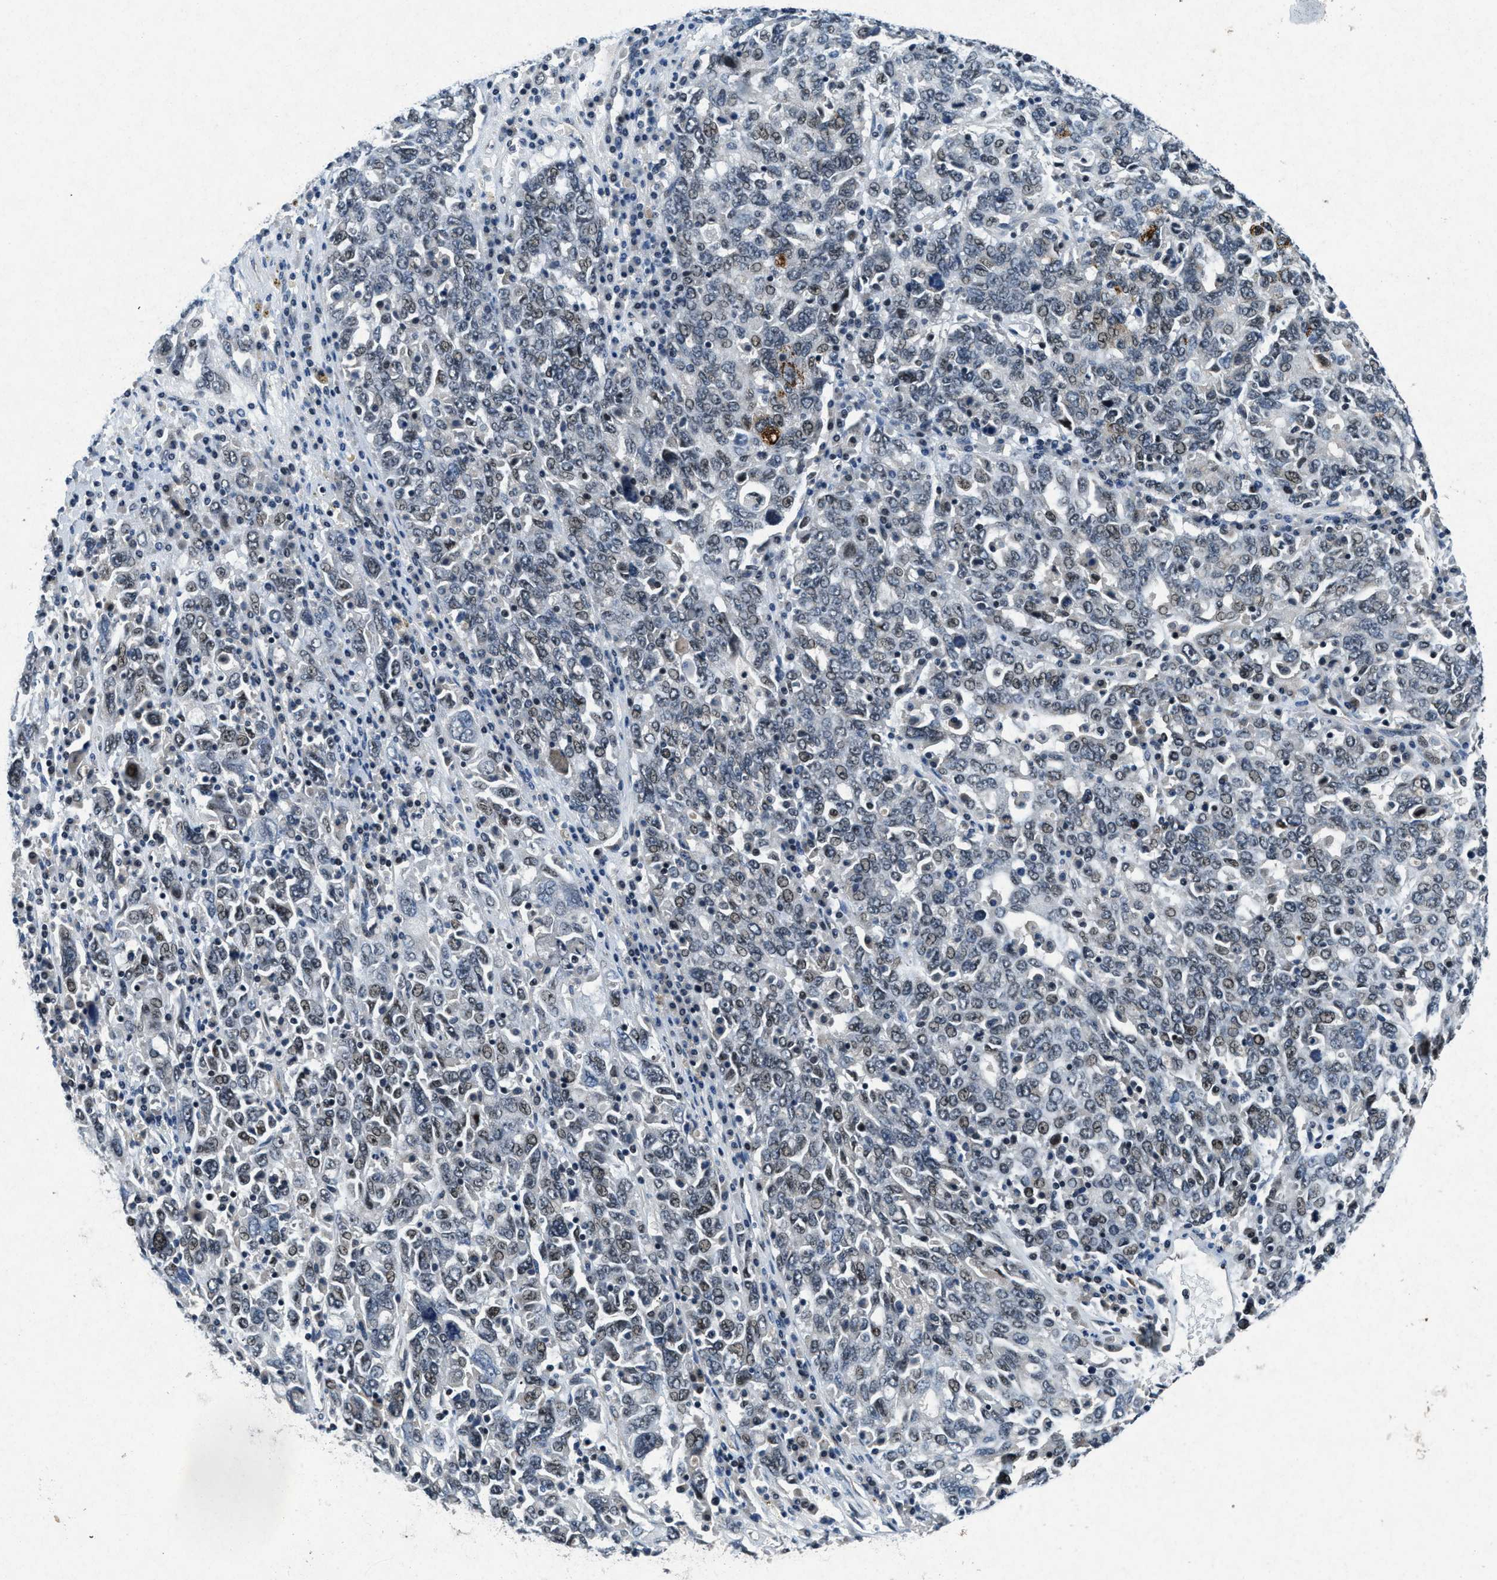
{"staining": {"intensity": "weak", "quantity": "25%-75%", "location": "nuclear"}, "tissue": "ovarian cancer", "cell_type": "Tumor cells", "image_type": "cancer", "snomed": [{"axis": "morphology", "description": "Carcinoma, endometroid"}, {"axis": "topography", "description": "Ovary"}], "caption": "Tumor cells display low levels of weak nuclear expression in approximately 25%-75% of cells in ovarian endometroid carcinoma. (IHC, brightfield microscopy, high magnification).", "gene": "PHLDA1", "patient": {"sex": "female", "age": 62}}